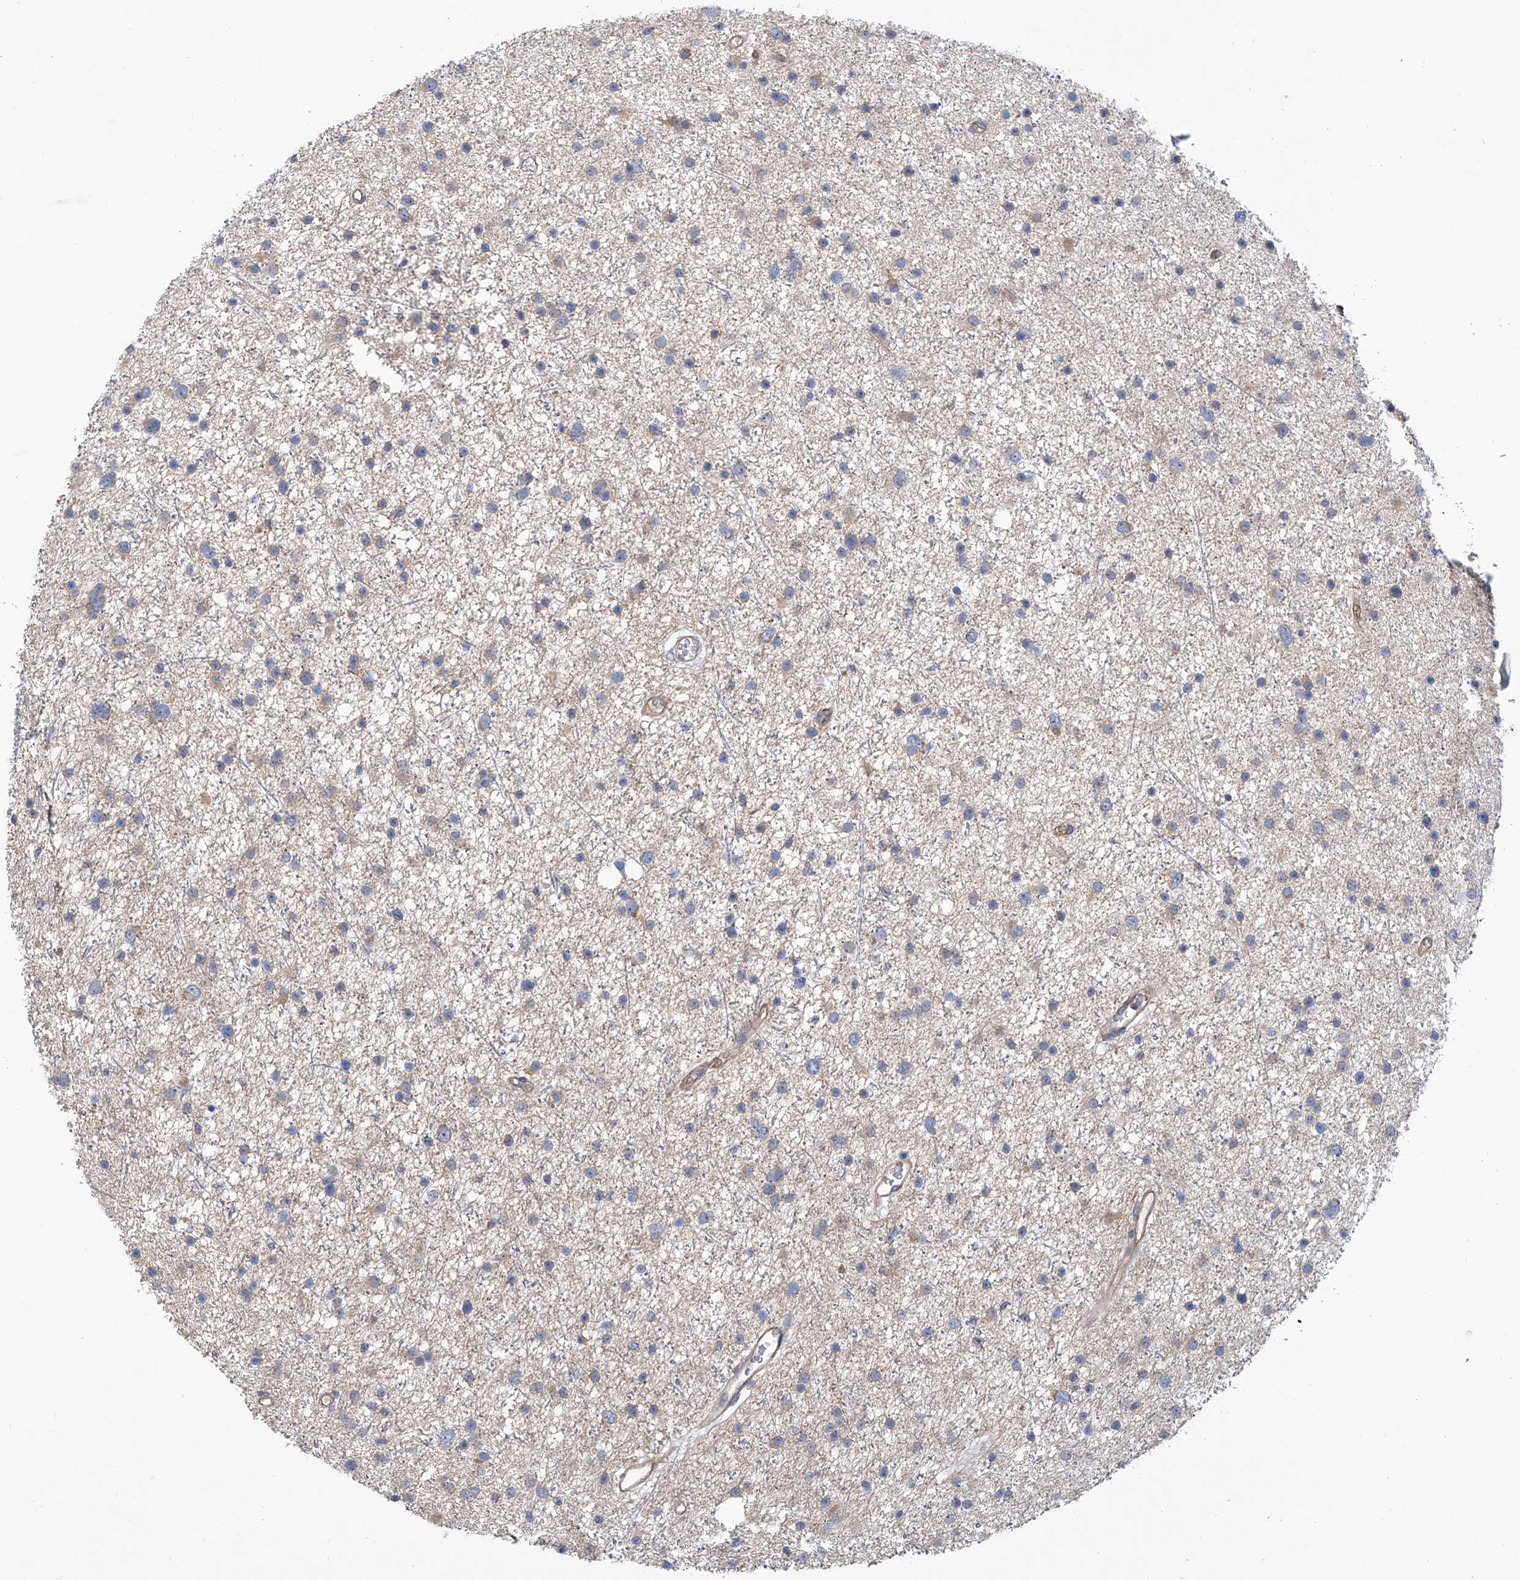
{"staining": {"intensity": "negative", "quantity": "none", "location": "none"}, "tissue": "glioma", "cell_type": "Tumor cells", "image_type": "cancer", "snomed": [{"axis": "morphology", "description": "Glioma, malignant, Low grade"}, {"axis": "topography", "description": "Cerebral cortex"}], "caption": "Immunohistochemical staining of malignant glioma (low-grade) displays no significant expression in tumor cells. The staining was performed using DAB (3,3'-diaminobenzidine) to visualize the protein expression in brown, while the nuclei were stained in blue with hematoxylin (Magnification: 20x).", "gene": "EIF2D", "patient": {"sex": "female", "age": 39}}